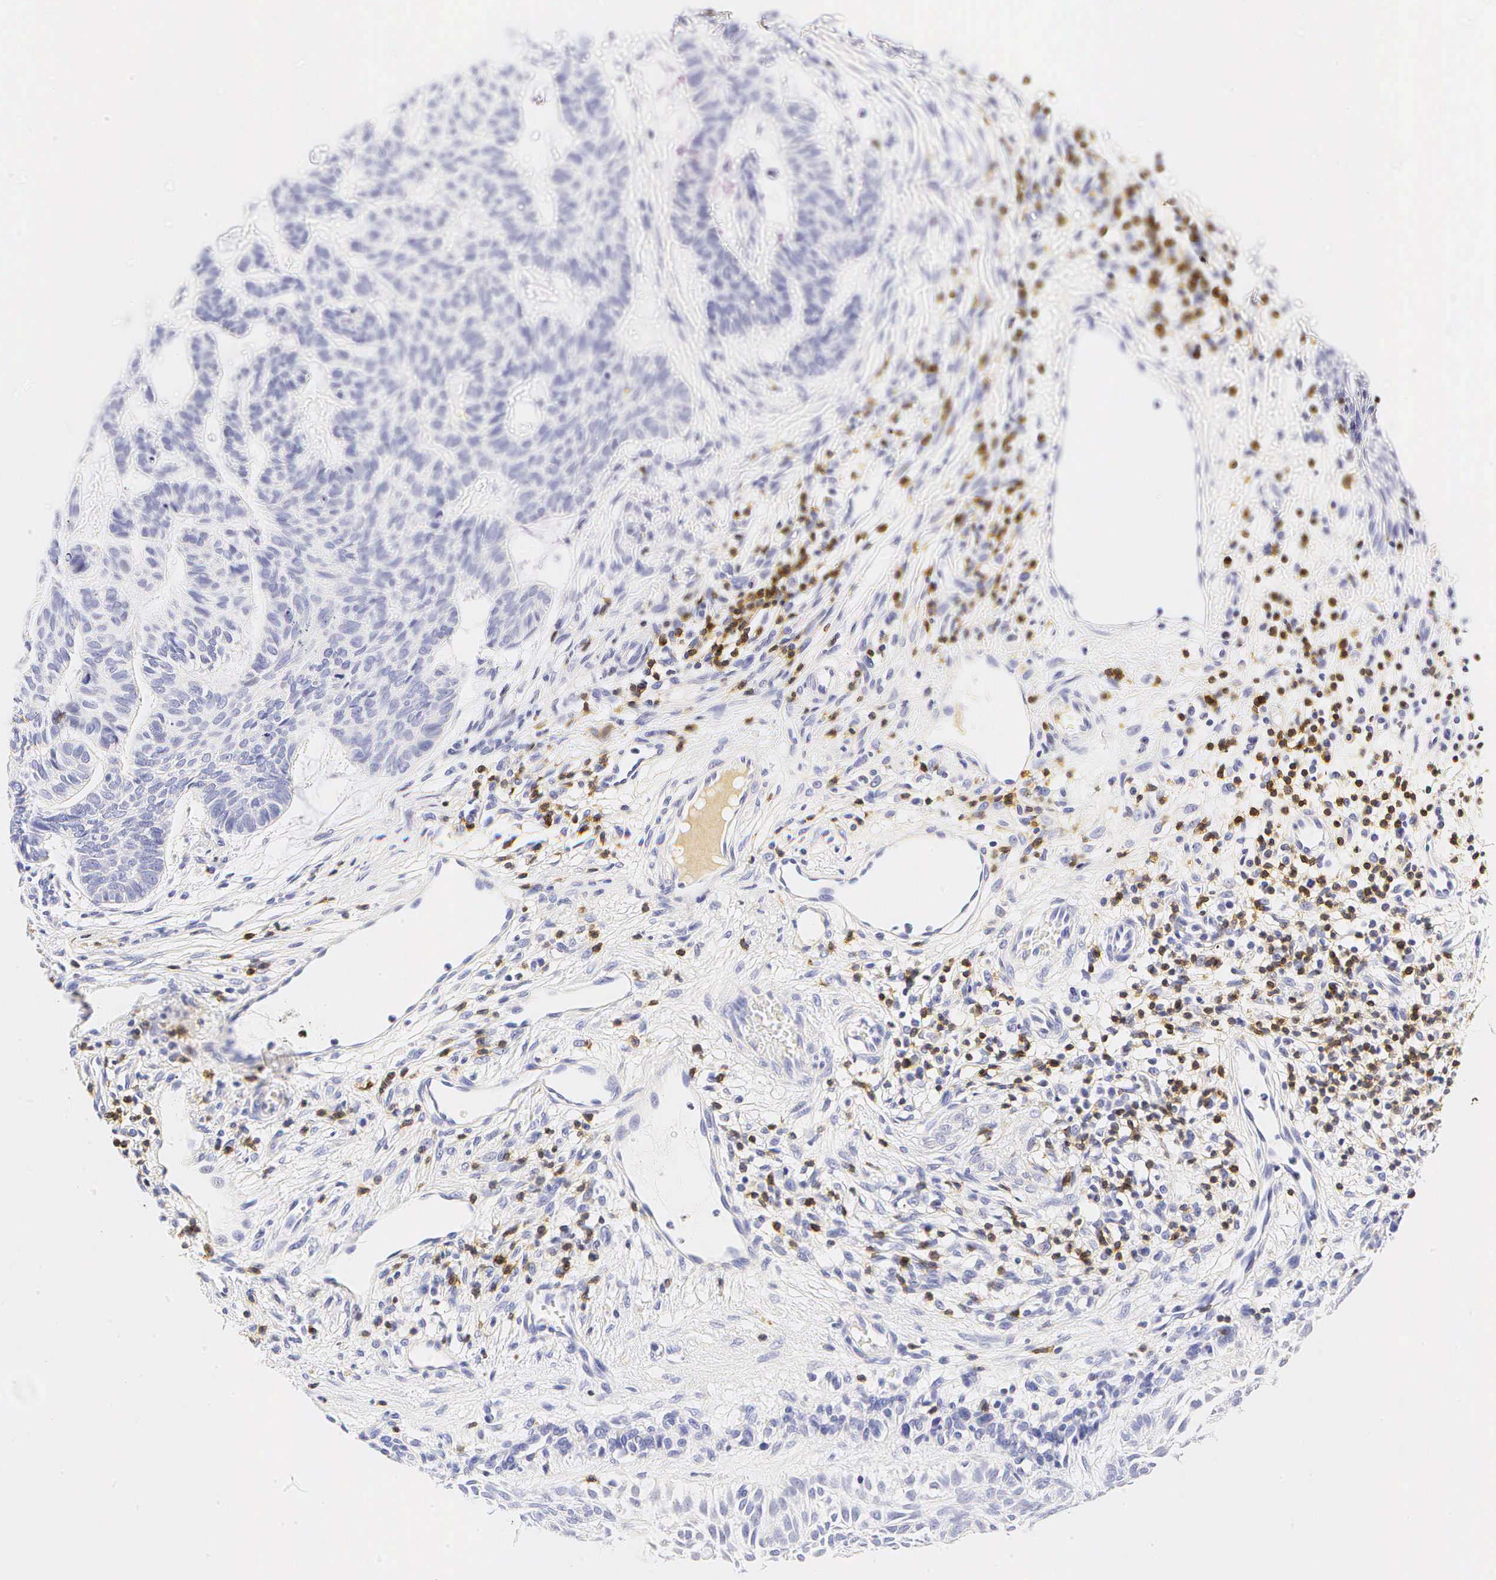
{"staining": {"intensity": "negative", "quantity": "none", "location": "none"}, "tissue": "skin cancer", "cell_type": "Tumor cells", "image_type": "cancer", "snomed": [{"axis": "morphology", "description": "Basal cell carcinoma"}, {"axis": "topography", "description": "Skin"}], "caption": "Tumor cells show no significant expression in skin basal cell carcinoma.", "gene": "CD3E", "patient": {"sex": "male", "age": 75}}